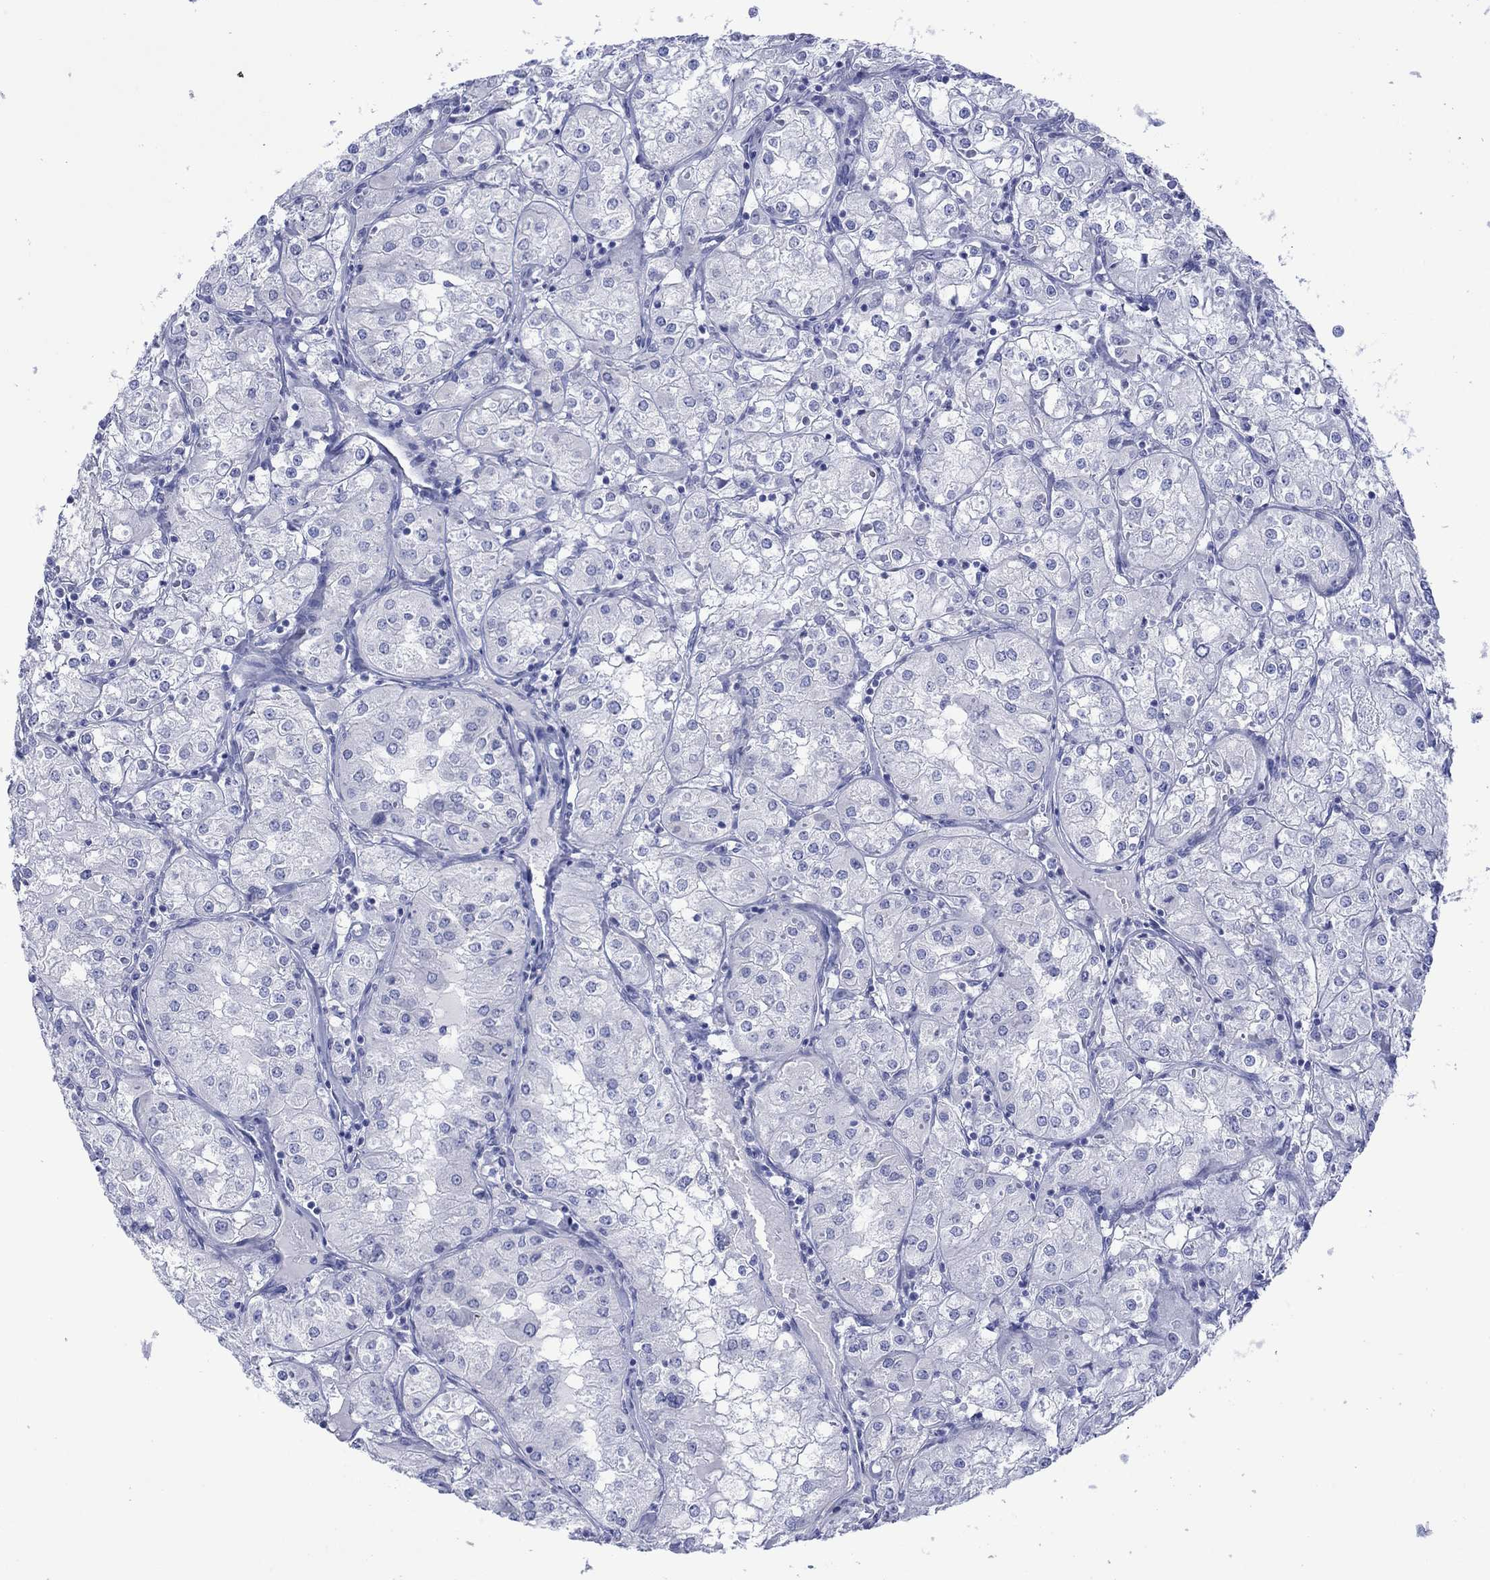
{"staining": {"intensity": "negative", "quantity": "none", "location": "none"}, "tissue": "renal cancer", "cell_type": "Tumor cells", "image_type": "cancer", "snomed": [{"axis": "morphology", "description": "Adenocarcinoma, NOS"}, {"axis": "topography", "description": "Kidney"}], "caption": "The histopathology image reveals no significant staining in tumor cells of renal cancer.", "gene": "MLANA", "patient": {"sex": "male", "age": 77}}